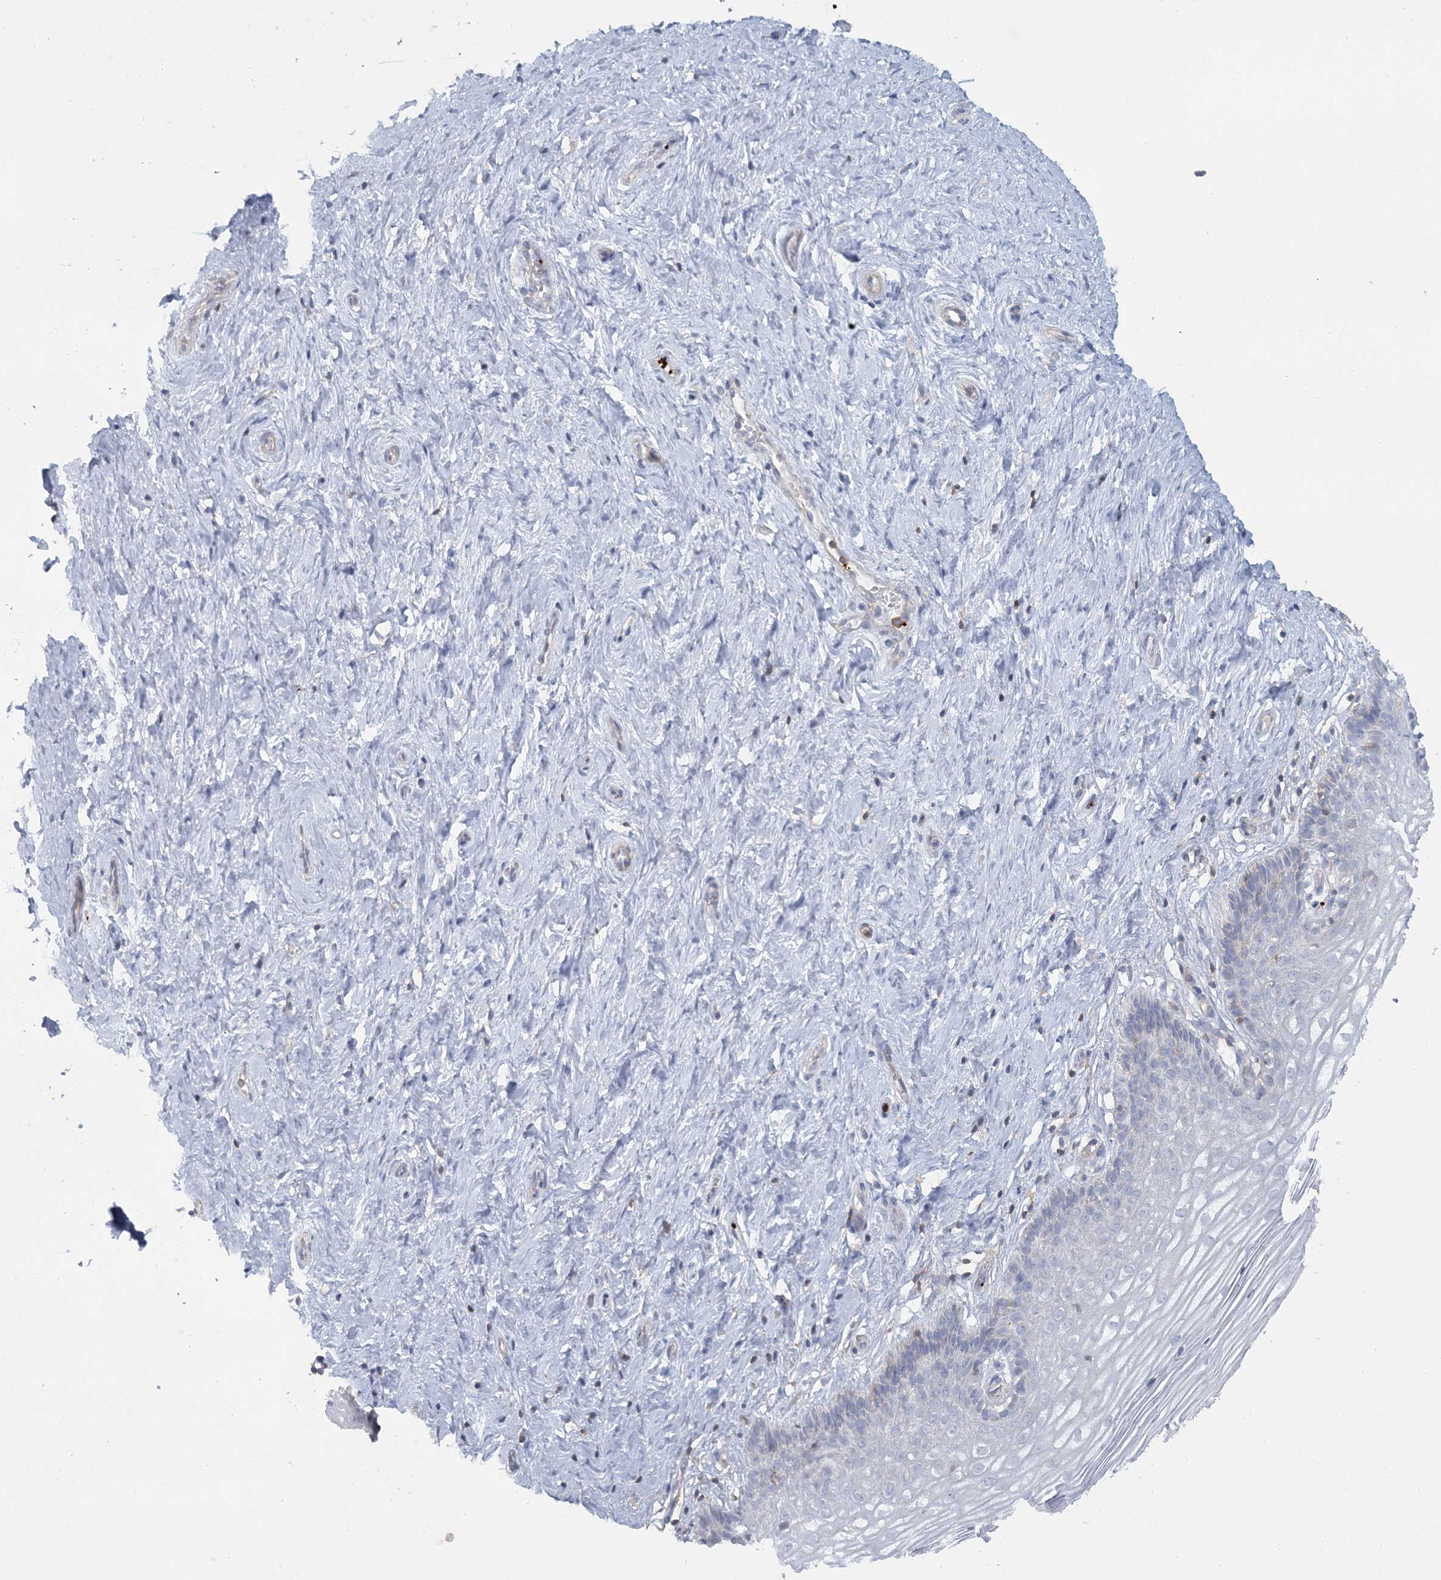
{"staining": {"intensity": "negative", "quantity": "none", "location": "none"}, "tissue": "cervix", "cell_type": "Glandular cells", "image_type": "normal", "snomed": [{"axis": "morphology", "description": "Normal tissue, NOS"}, {"axis": "topography", "description": "Cervix"}], "caption": "DAB immunohistochemical staining of benign human cervix demonstrates no significant expression in glandular cells.", "gene": "CUEDC2", "patient": {"sex": "female", "age": 33}}